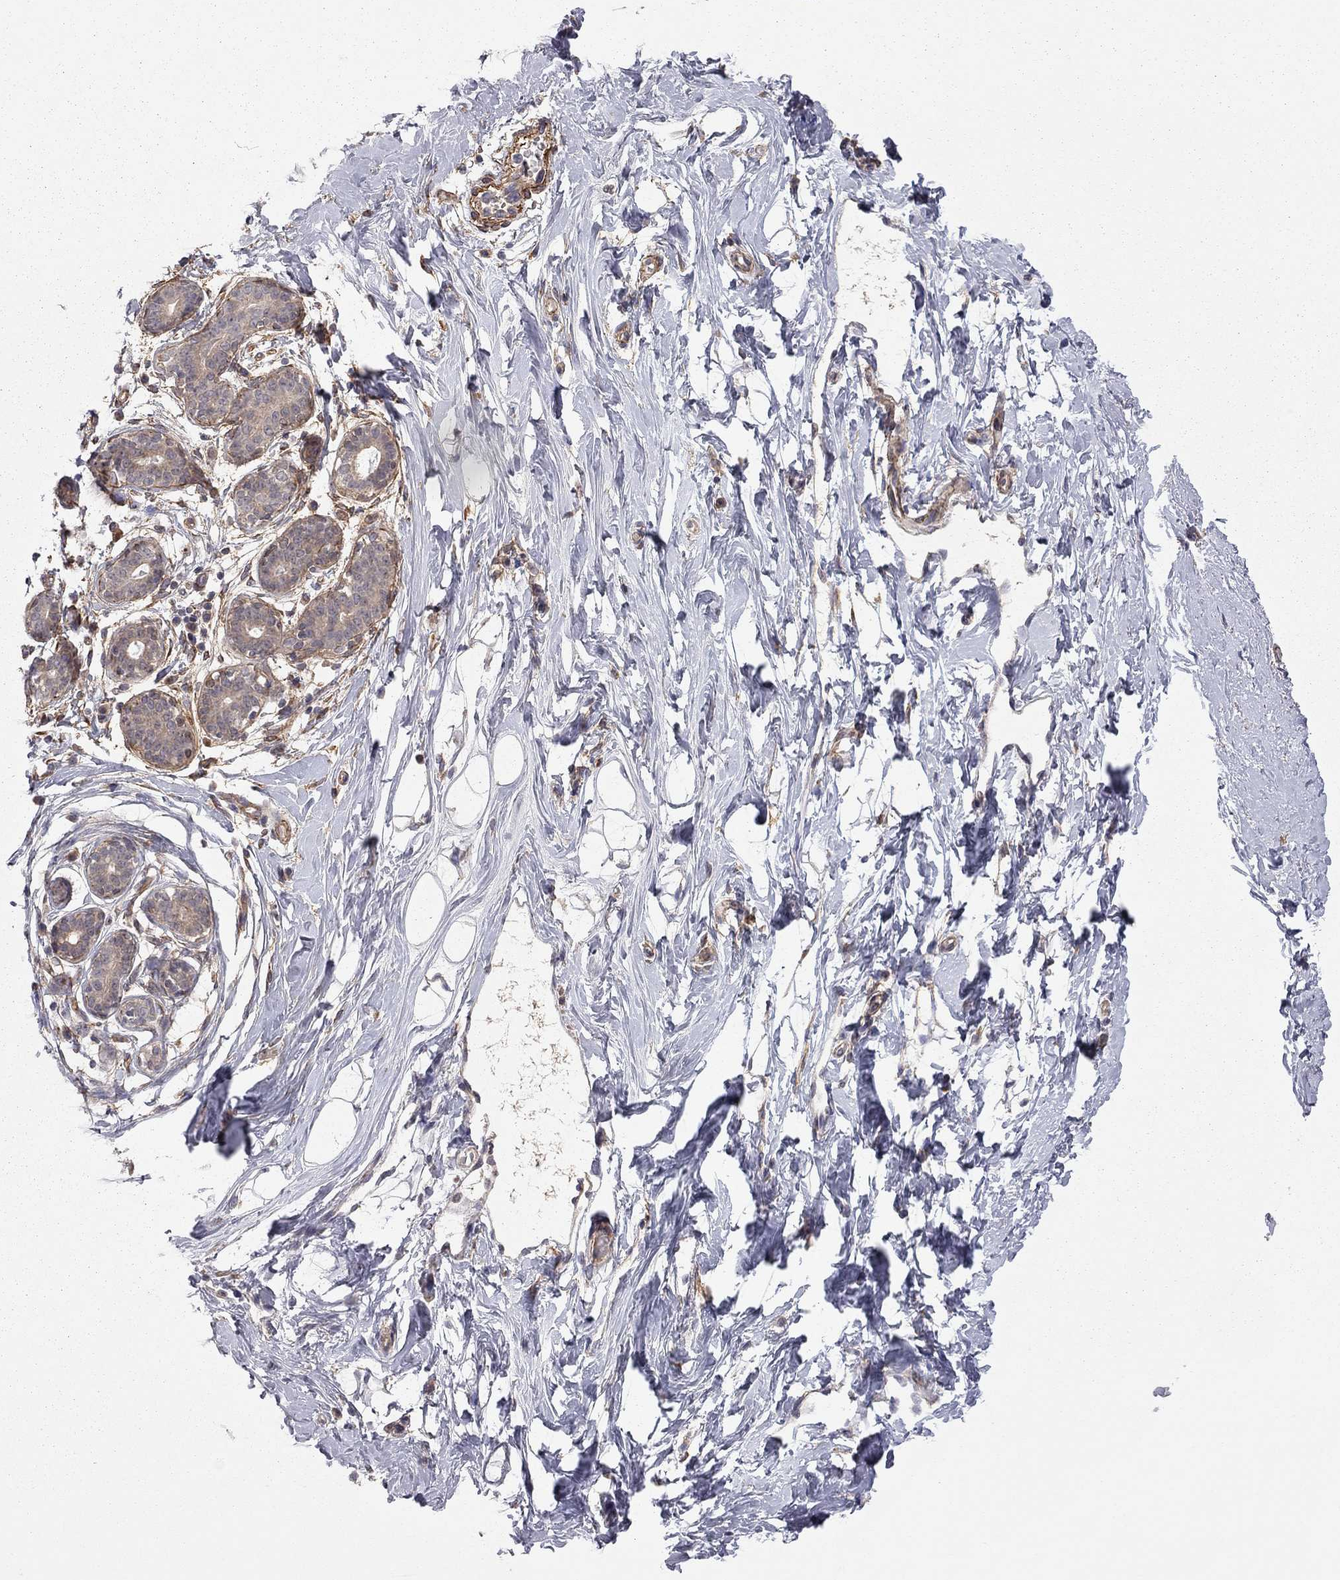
{"staining": {"intensity": "negative", "quantity": "none", "location": "none"}, "tissue": "breast", "cell_type": "Adipocytes", "image_type": "normal", "snomed": [{"axis": "morphology", "description": "Normal tissue, NOS"}, {"axis": "topography", "description": "Breast"}], "caption": "Immunohistochemical staining of unremarkable breast demonstrates no significant staining in adipocytes. The staining was performed using DAB to visualize the protein expression in brown, while the nuclei were stained in blue with hematoxylin (Magnification: 20x).", "gene": "EXOC3L2", "patient": {"sex": "female", "age": 37}}